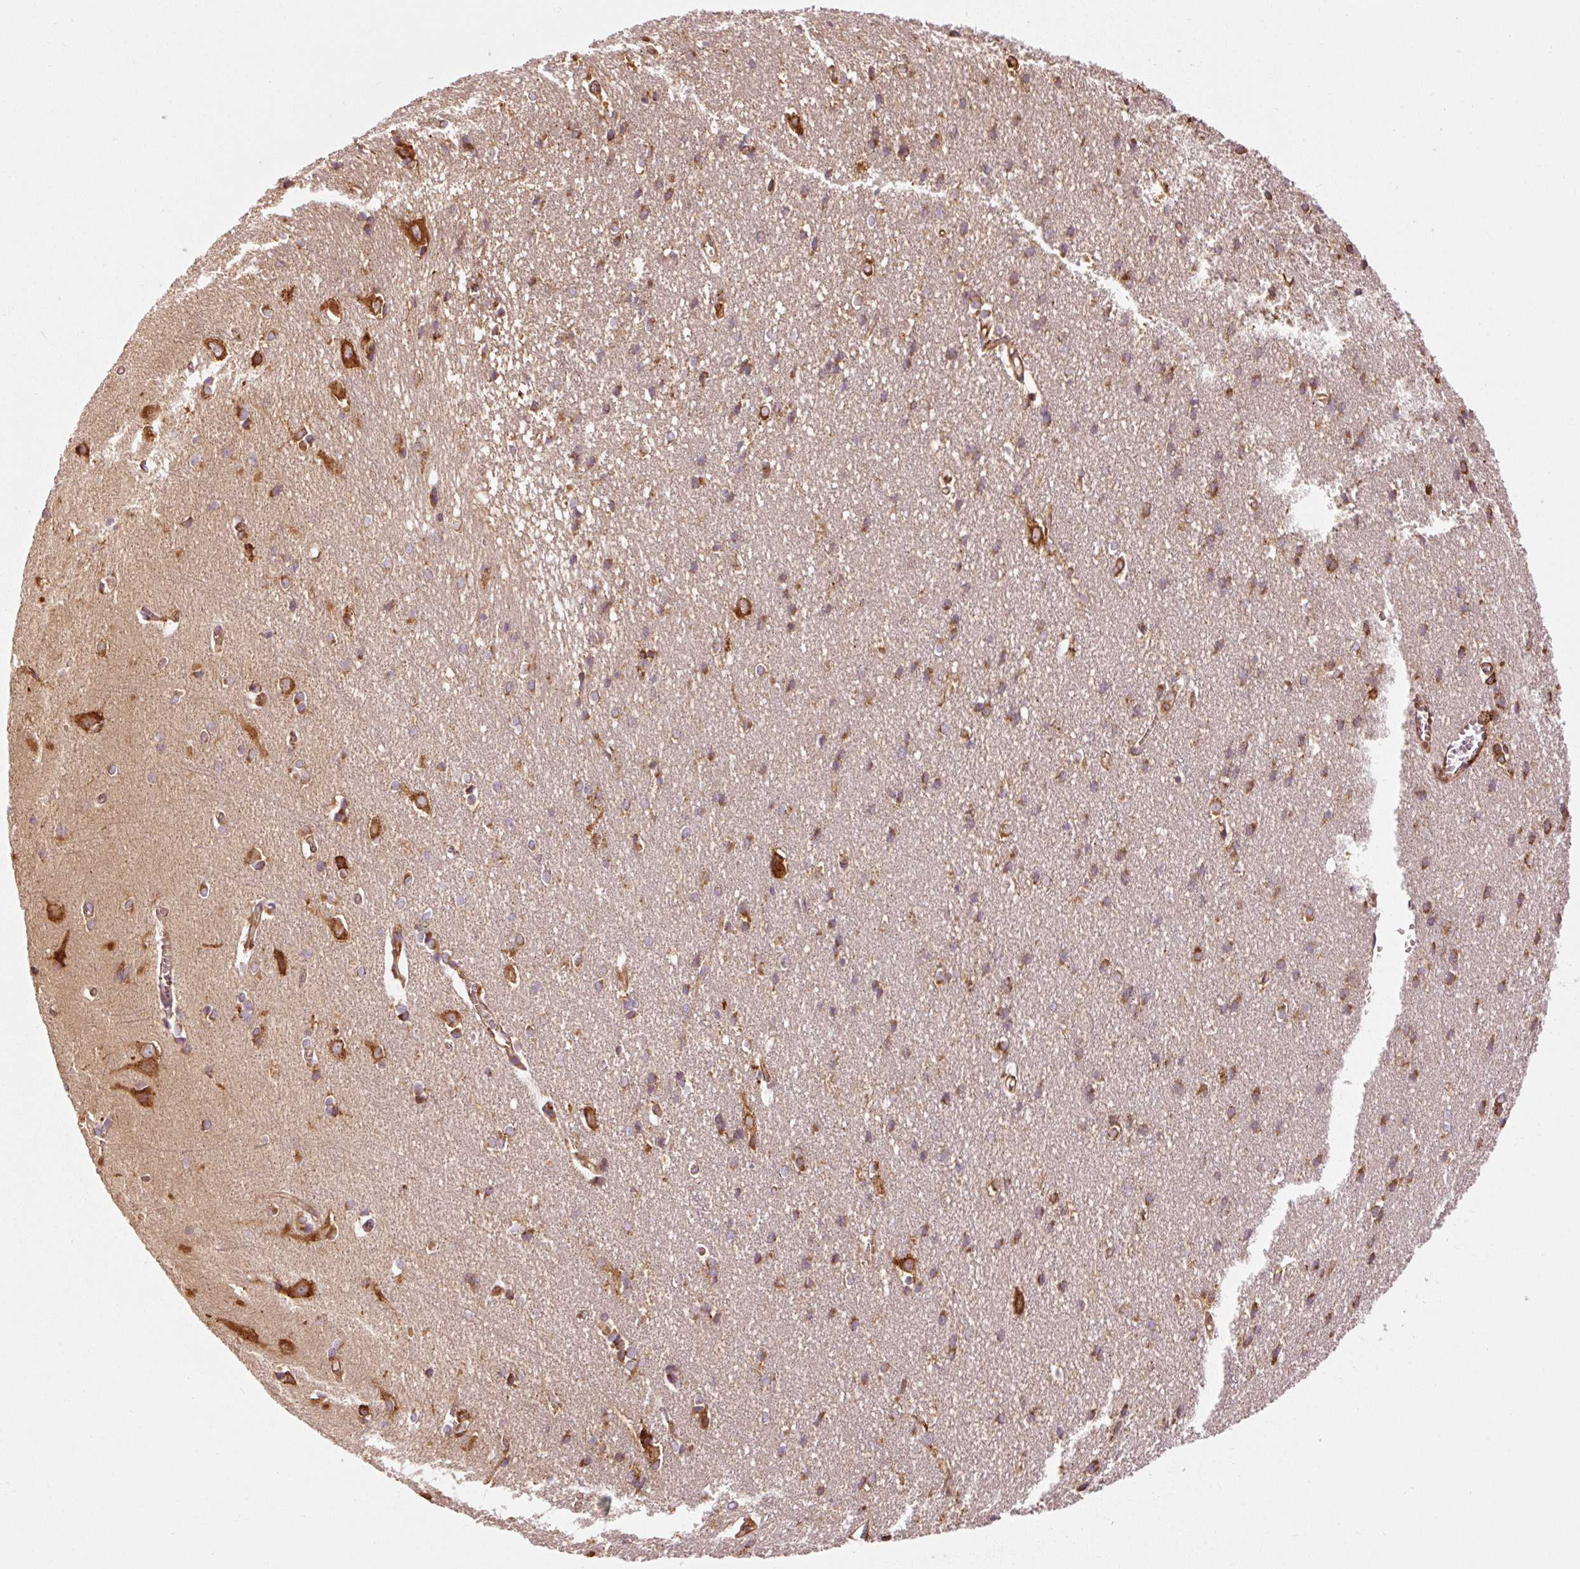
{"staining": {"intensity": "weak", "quantity": "25%-75%", "location": "cytoplasmic/membranous"}, "tissue": "cerebral cortex", "cell_type": "Endothelial cells", "image_type": "normal", "snomed": [{"axis": "morphology", "description": "Normal tissue, NOS"}, {"axis": "topography", "description": "Cerebral cortex"}], "caption": "IHC of unremarkable cerebral cortex displays low levels of weak cytoplasmic/membranous expression in approximately 25%-75% of endothelial cells.", "gene": "ENSG00000256500", "patient": {"sex": "male", "age": 37}}